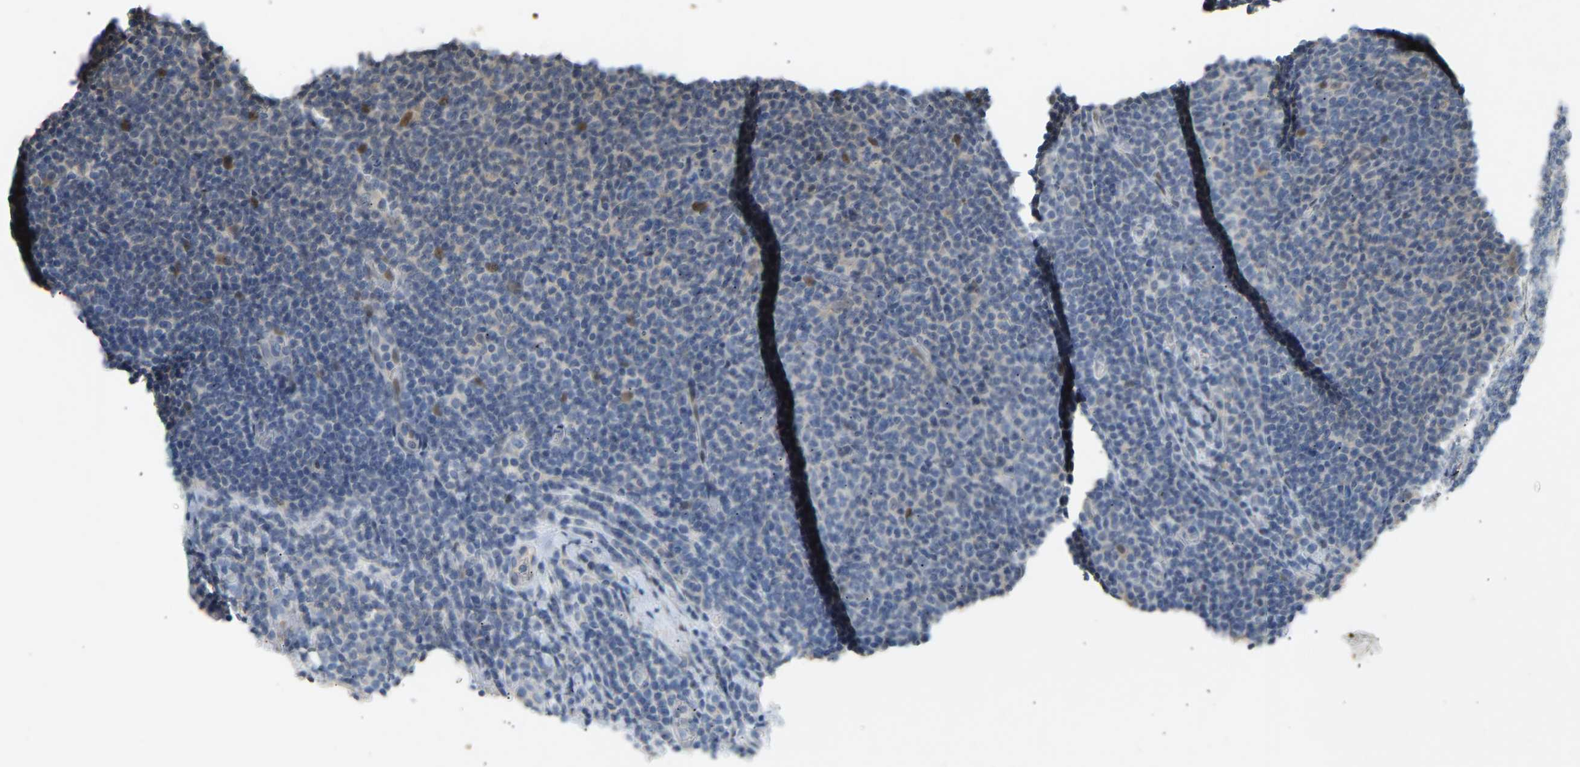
{"staining": {"intensity": "negative", "quantity": "none", "location": "none"}, "tissue": "lymphoma", "cell_type": "Tumor cells", "image_type": "cancer", "snomed": [{"axis": "morphology", "description": "Malignant lymphoma, non-Hodgkin's type, Low grade"}, {"axis": "topography", "description": "Lymph node"}], "caption": "High power microscopy photomicrograph of an immunohistochemistry (IHC) micrograph of malignant lymphoma, non-Hodgkin's type (low-grade), revealing no significant staining in tumor cells.", "gene": "PTPN4", "patient": {"sex": "male", "age": 66}}